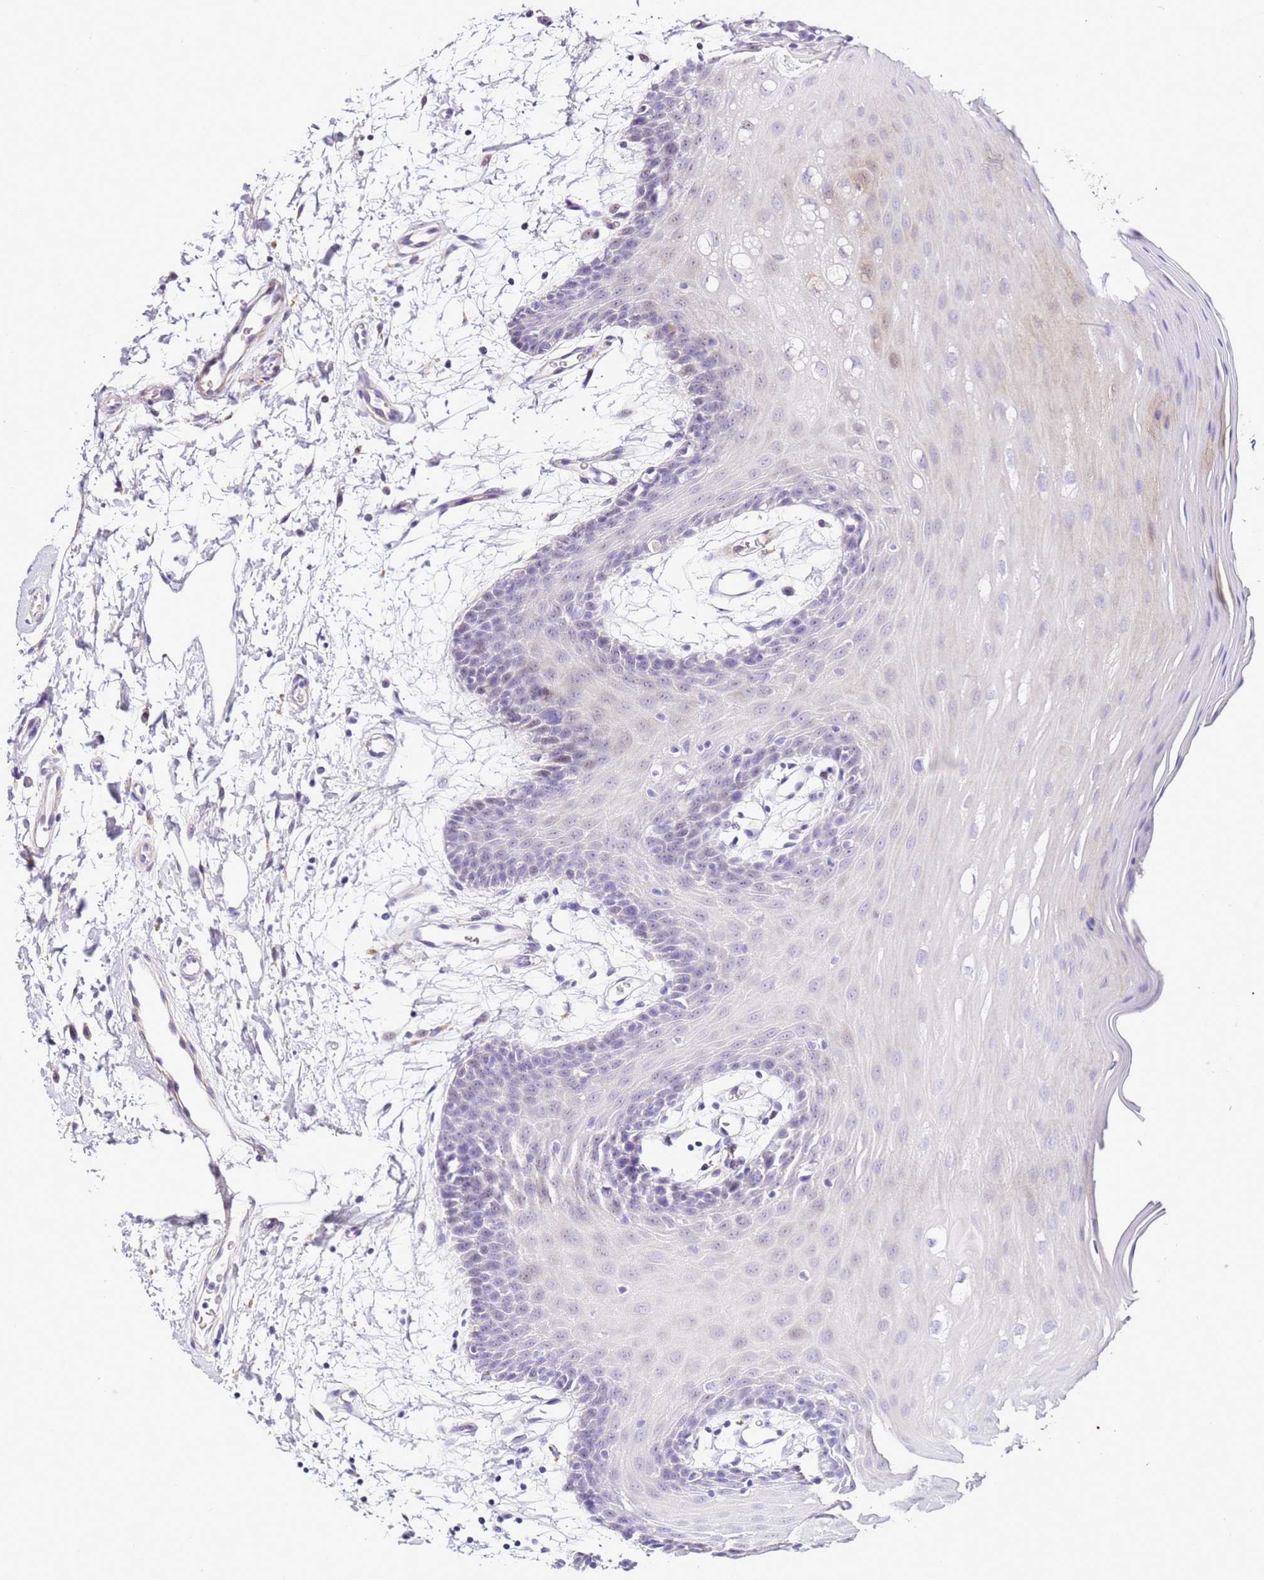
{"staining": {"intensity": "negative", "quantity": "none", "location": "none"}, "tissue": "oral mucosa", "cell_type": "Squamous epithelial cells", "image_type": "normal", "snomed": [{"axis": "morphology", "description": "Normal tissue, NOS"}, {"axis": "topography", "description": "Skeletal muscle"}, {"axis": "topography", "description": "Oral tissue"}, {"axis": "topography", "description": "Salivary gland"}, {"axis": "topography", "description": "Peripheral nerve tissue"}], "caption": "DAB immunohistochemical staining of unremarkable oral mucosa reveals no significant expression in squamous epithelial cells. (DAB (3,3'-diaminobenzidine) IHC with hematoxylin counter stain).", "gene": "HGD", "patient": {"sex": "male", "age": 54}}